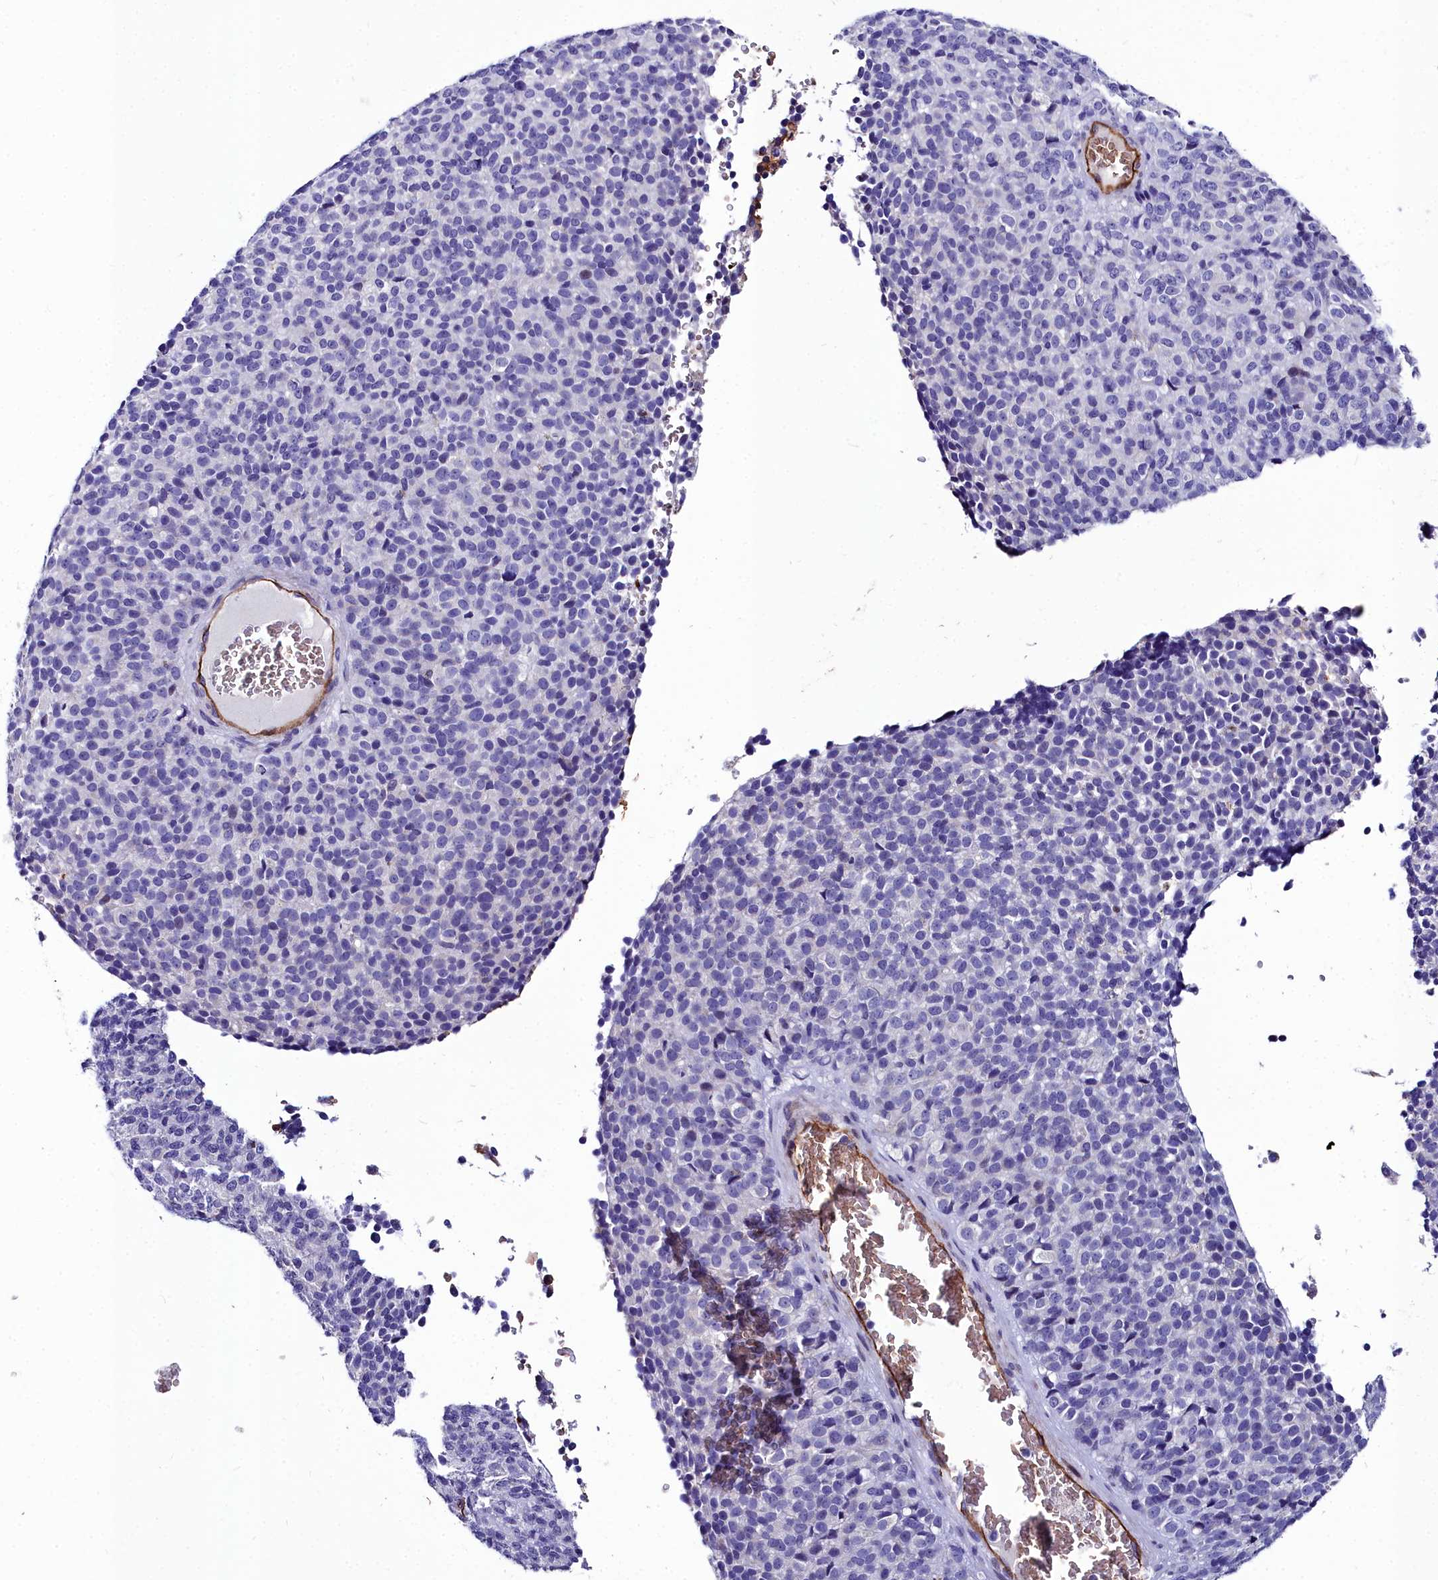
{"staining": {"intensity": "negative", "quantity": "none", "location": "none"}, "tissue": "melanoma", "cell_type": "Tumor cells", "image_type": "cancer", "snomed": [{"axis": "morphology", "description": "Malignant melanoma, Metastatic site"}, {"axis": "topography", "description": "Brain"}], "caption": "Tumor cells show no significant positivity in malignant melanoma (metastatic site).", "gene": "CYP4F11", "patient": {"sex": "female", "age": 56}}